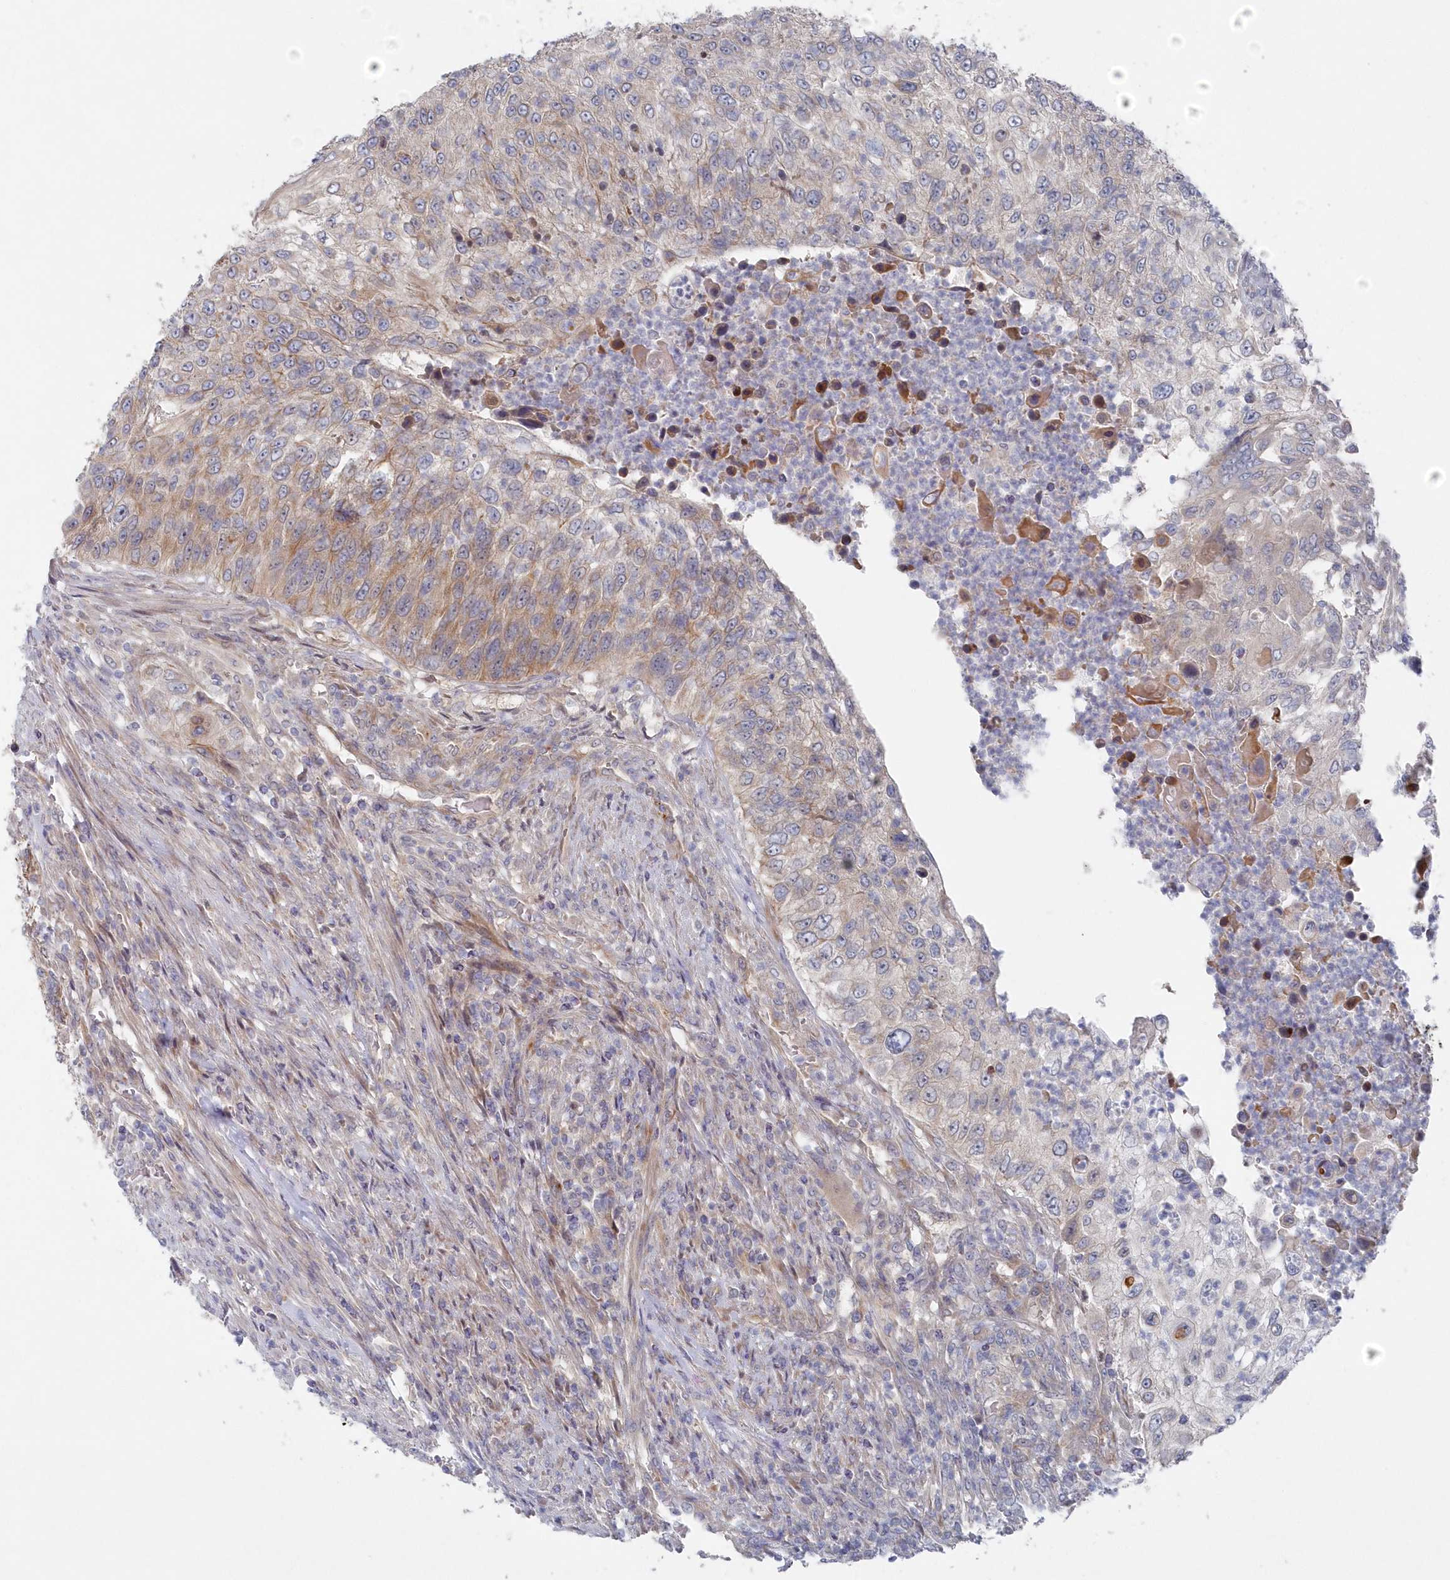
{"staining": {"intensity": "weak", "quantity": "25%-75%", "location": "cytoplasmic/membranous"}, "tissue": "urothelial cancer", "cell_type": "Tumor cells", "image_type": "cancer", "snomed": [{"axis": "morphology", "description": "Urothelial carcinoma, High grade"}, {"axis": "topography", "description": "Urinary bladder"}], "caption": "IHC photomicrograph of urothelial cancer stained for a protein (brown), which shows low levels of weak cytoplasmic/membranous positivity in approximately 25%-75% of tumor cells.", "gene": "KIAA1586", "patient": {"sex": "female", "age": 60}}